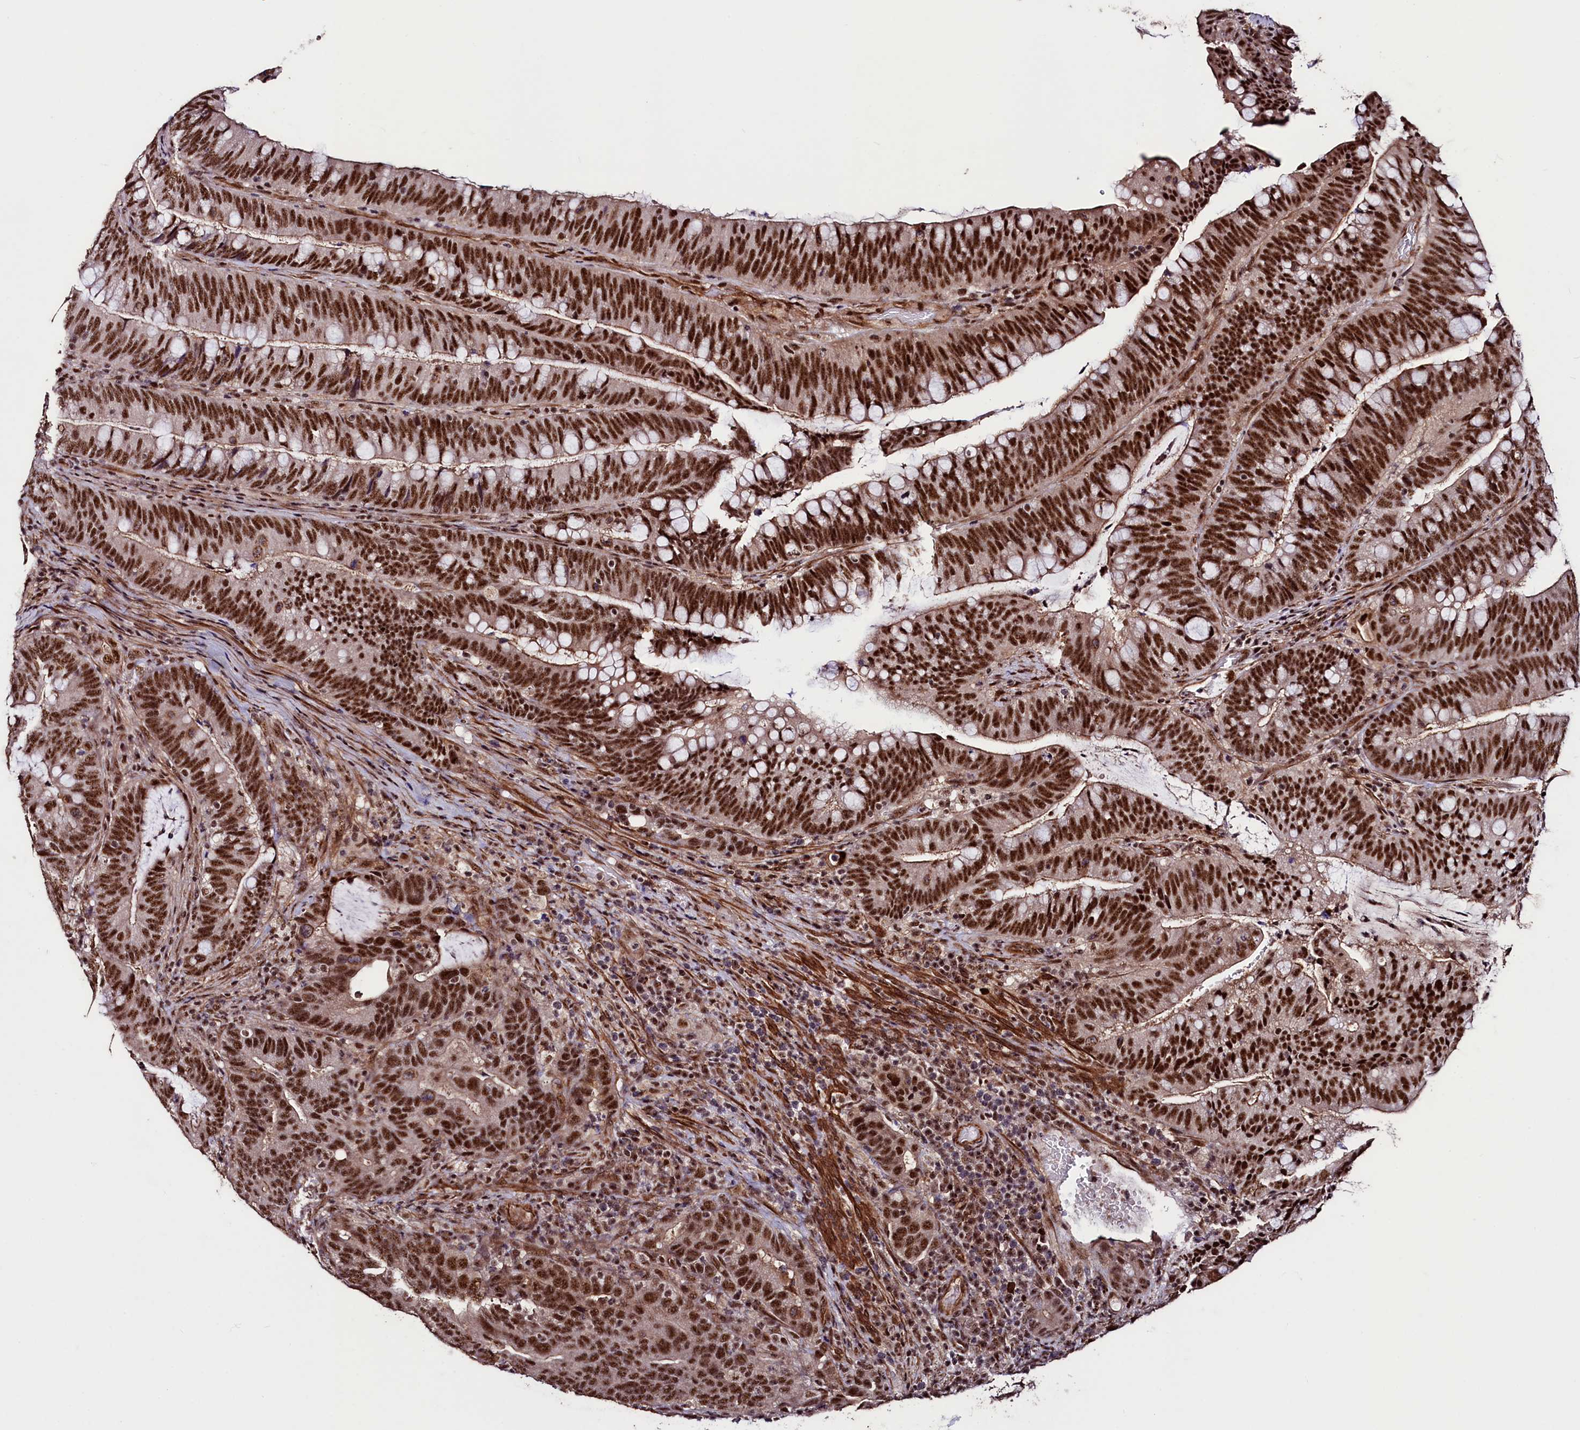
{"staining": {"intensity": "strong", "quantity": ">75%", "location": "nuclear"}, "tissue": "colorectal cancer", "cell_type": "Tumor cells", "image_type": "cancer", "snomed": [{"axis": "morphology", "description": "Adenocarcinoma, NOS"}, {"axis": "topography", "description": "Colon"}], "caption": "DAB immunohistochemical staining of colorectal cancer shows strong nuclear protein staining in about >75% of tumor cells.", "gene": "SFSWAP", "patient": {"sex": "female", "age": 66}}